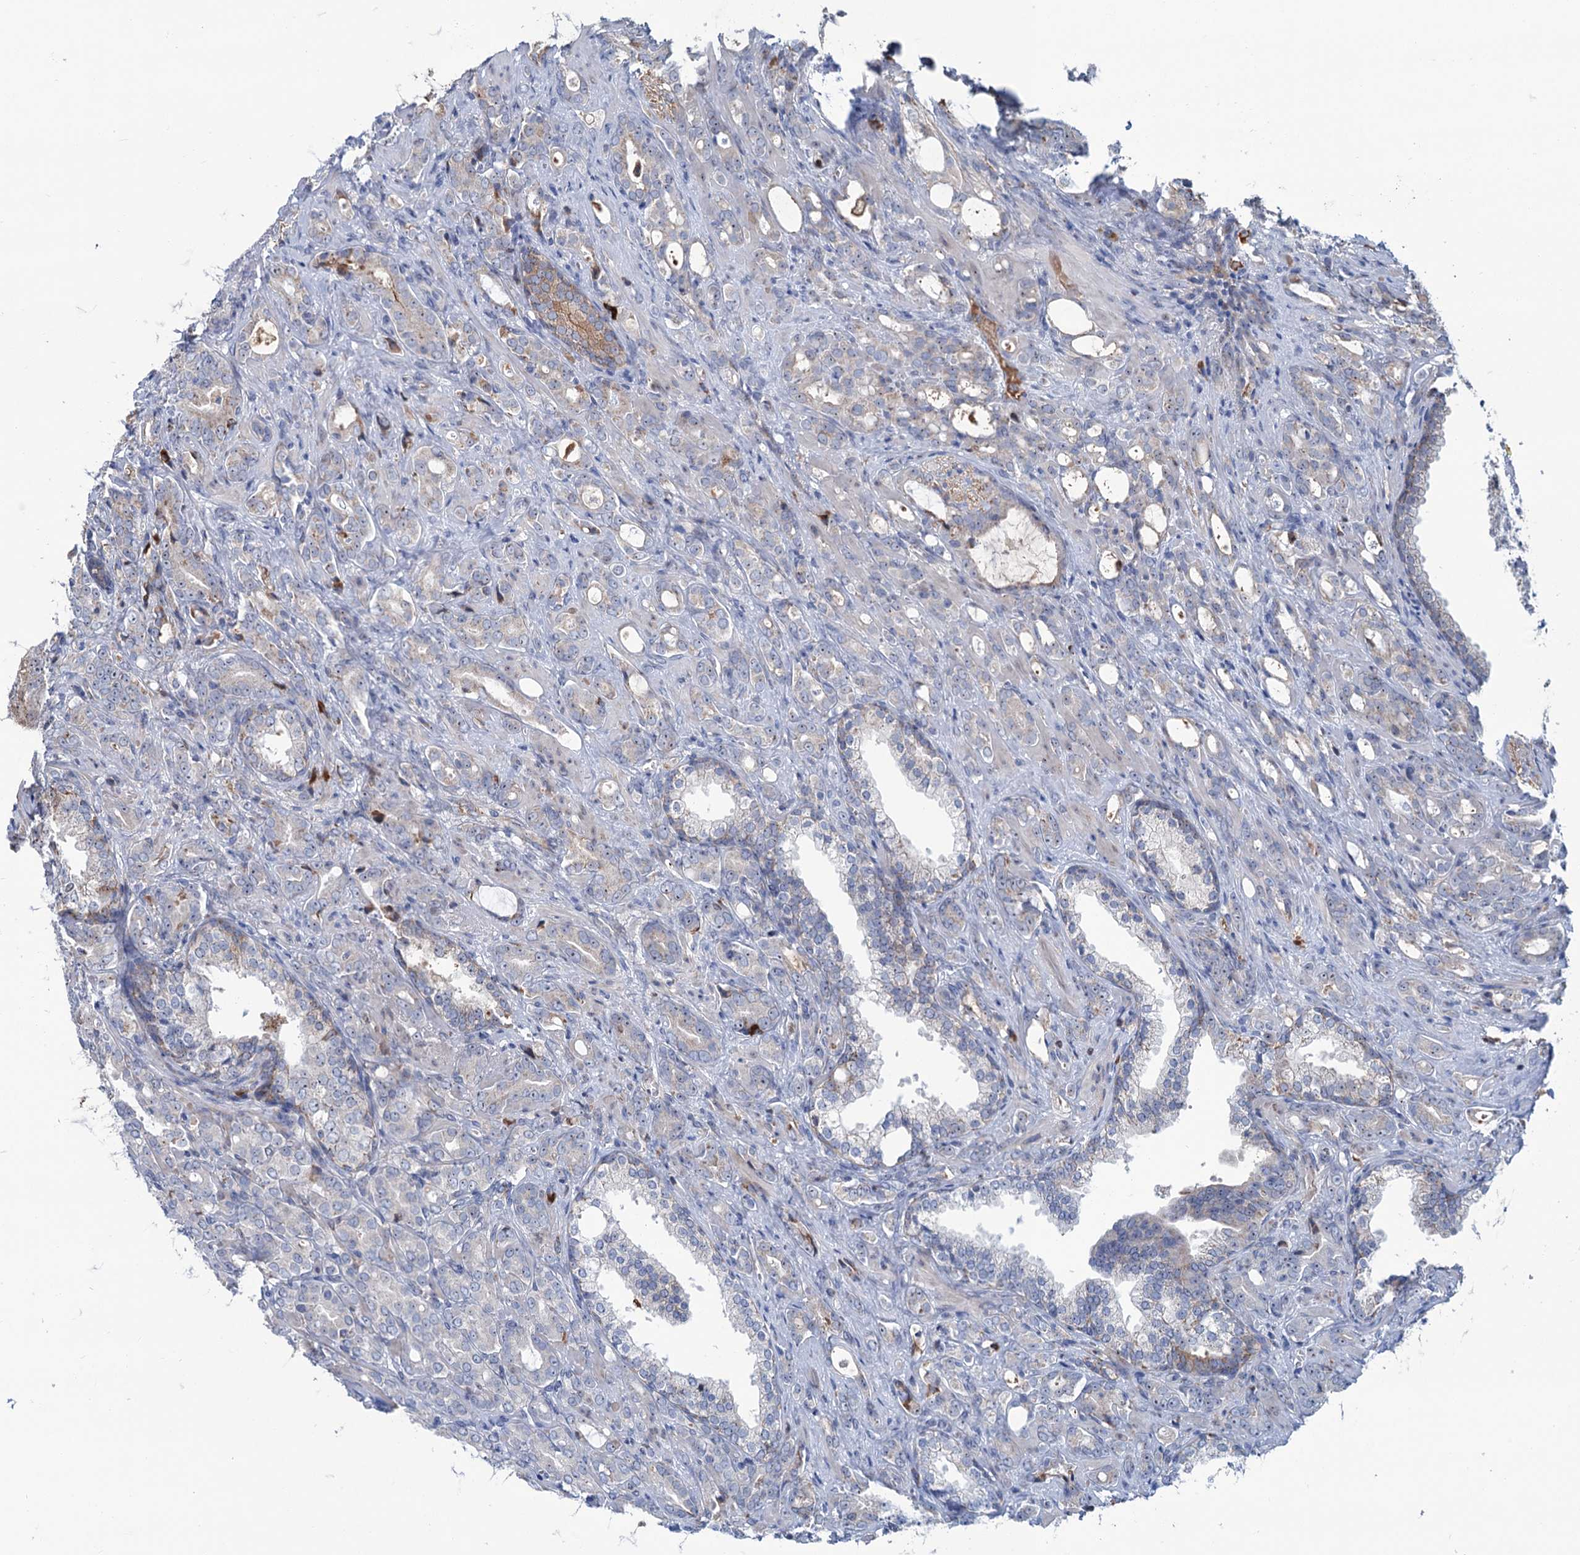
{"staining": {"intensity": "negative", "quantity": "none", "location": "none"}, "tissue": "prostate cancer", "cell_type": "Tumor cells", "image_type": "cancer", "snomed": [{"axis": "morphology", "description": "Adenocarcinoma, High grade"}, {"axis": "topography", "description": "Prostate"}], "caption": "Tumor cells are negative for brown protein staining in prostate adenocarcinoma (high-grade).", "gene": "LPIN1", "patient": {"sex": "male", "age": 72}}